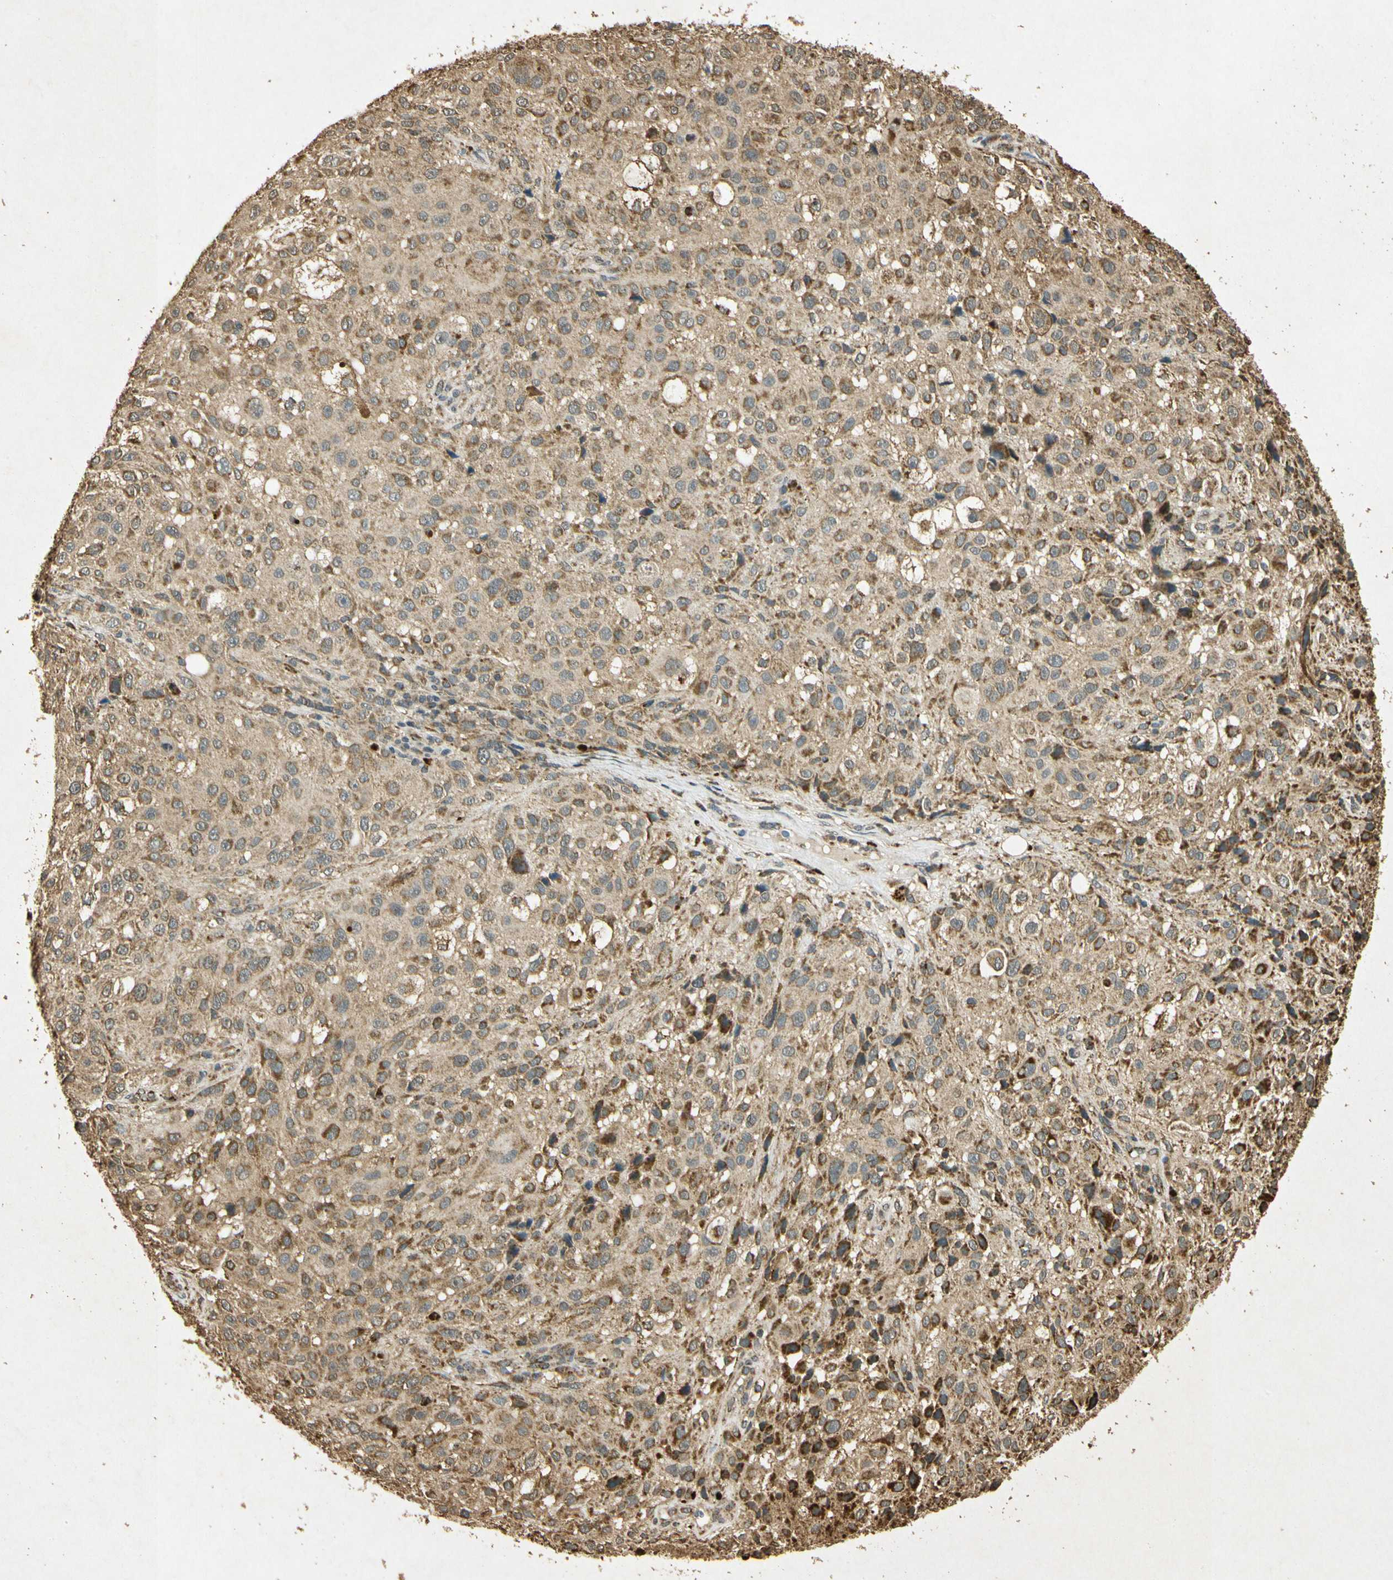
{"staining": {"intensity": "moderate", "quantity": ">75%", "location": "cytoplasmic/membranous"}, "tissue": "melanoma", "cell_type": "Tumor cells", "image_type": "cancer", "snomed": [{"axis": "morphology", "description": "Necrosis, NOS"}, {"axis": "morphology", "description": "Malignant melanoma, NOS"}, {"axis": "topography", "description": "Skin"}], "caption": "Tumor cells show moderate cytoplasmic/membranous expression in about >75% of cells in melanoma. (Brightfield microscopy of DAB IHC at high magnification).", "gene": "PRDX3", "patient": {"sex": "female", "age": 87}}